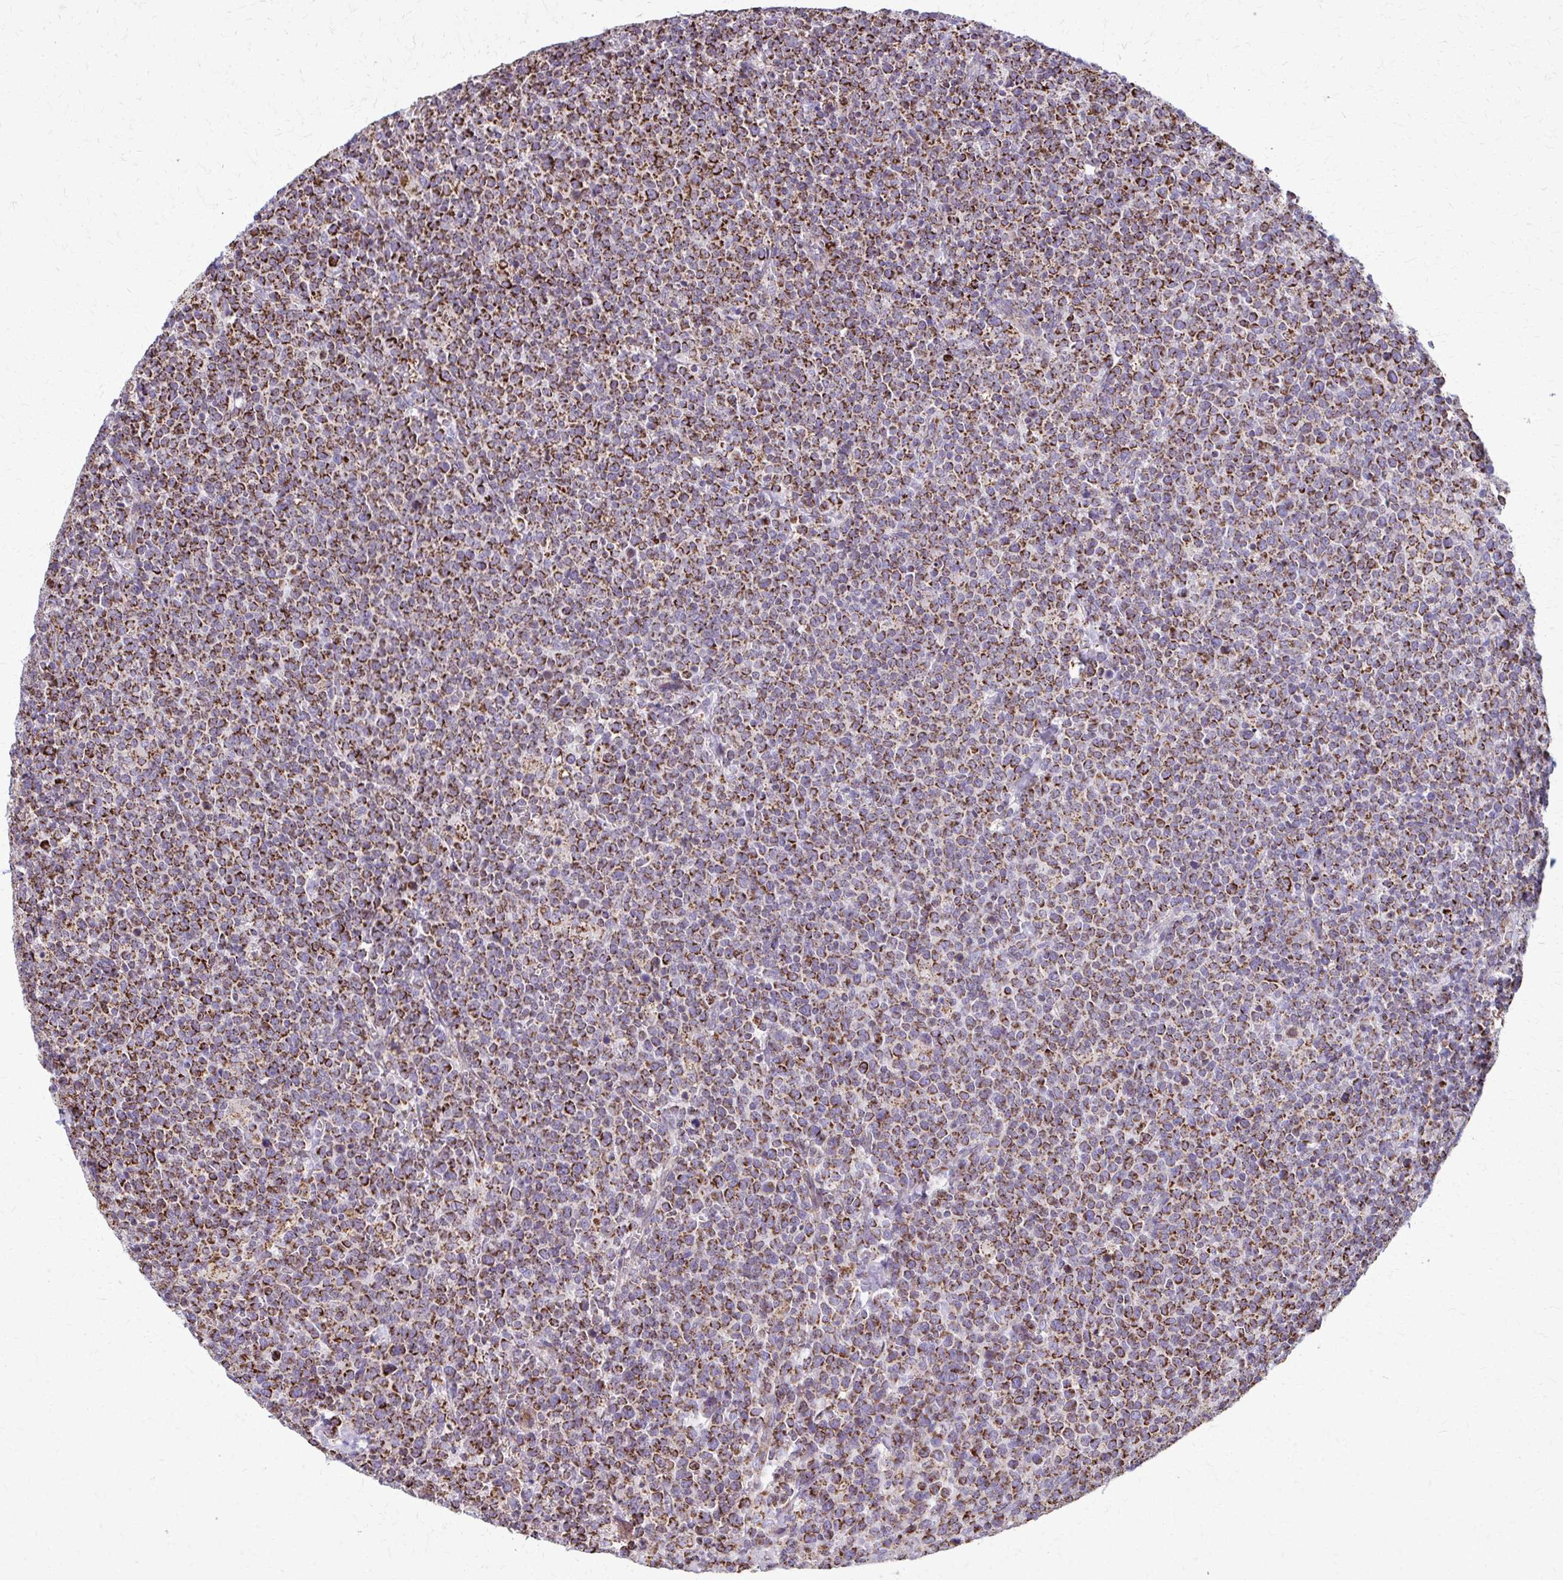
{"staining": {"intensity": "strong", "quantity": ">75%", "location": "cytoplasmic/membranous"}, "tissue": "lymphoma", "cell_type": "Tumor cells", "image_type": "cancer", "snomed": [{"axis": "morphology", "description": "Malignant lymphoma, non-Hodgkin's type, High grade"}, {"axis": "topography", "description": "Lymph node"}], "caption": "This is an image of immunohistochemistry (IHC) staining of lymphoma, which shows strong positivity in the cytoplasmic/membranous of tumor cells.", "gene": "TVP23A", "patient": {"sex": "male", "age": 61}}